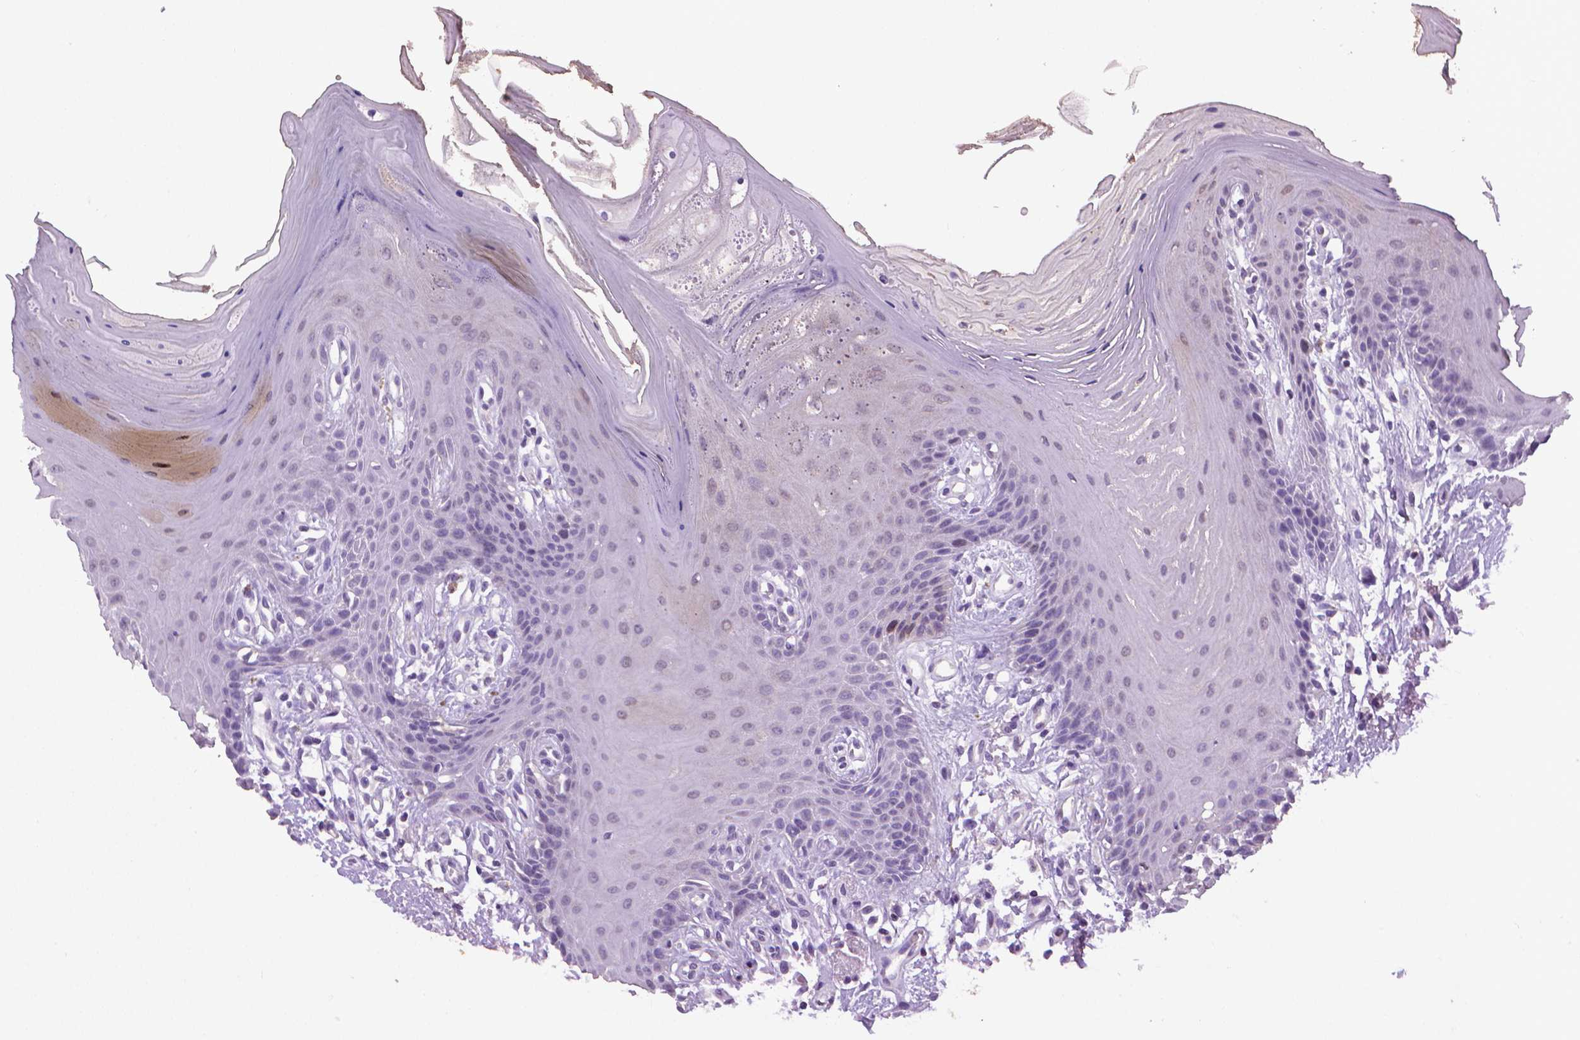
{"staining": {"intensity": "negative", "quantity": "none", "location": "none"}, "tissue": "oral mucosa", "cell_type": "Squamous epithelial cells", "image_type": "normal", "snomed": [{"axis": "morphology", "description": "Normal tissue, NOS"}, {"axis": "morphology", "description": "Normal morphology"}, {"axis": "topography", "description": "Oral tissue"}], "caption": "A histopathology image of human oral mucosa is negative for staining in squamous epithelial cells. (Stains: DAB (3,3'-diaminobenzidine) IHC with hematoxylin counter stain, Microscopy: brightfield microscopy at high magnification).", "gene": "CDKN2D", "patient": {"sex": "female", "age": 76}}